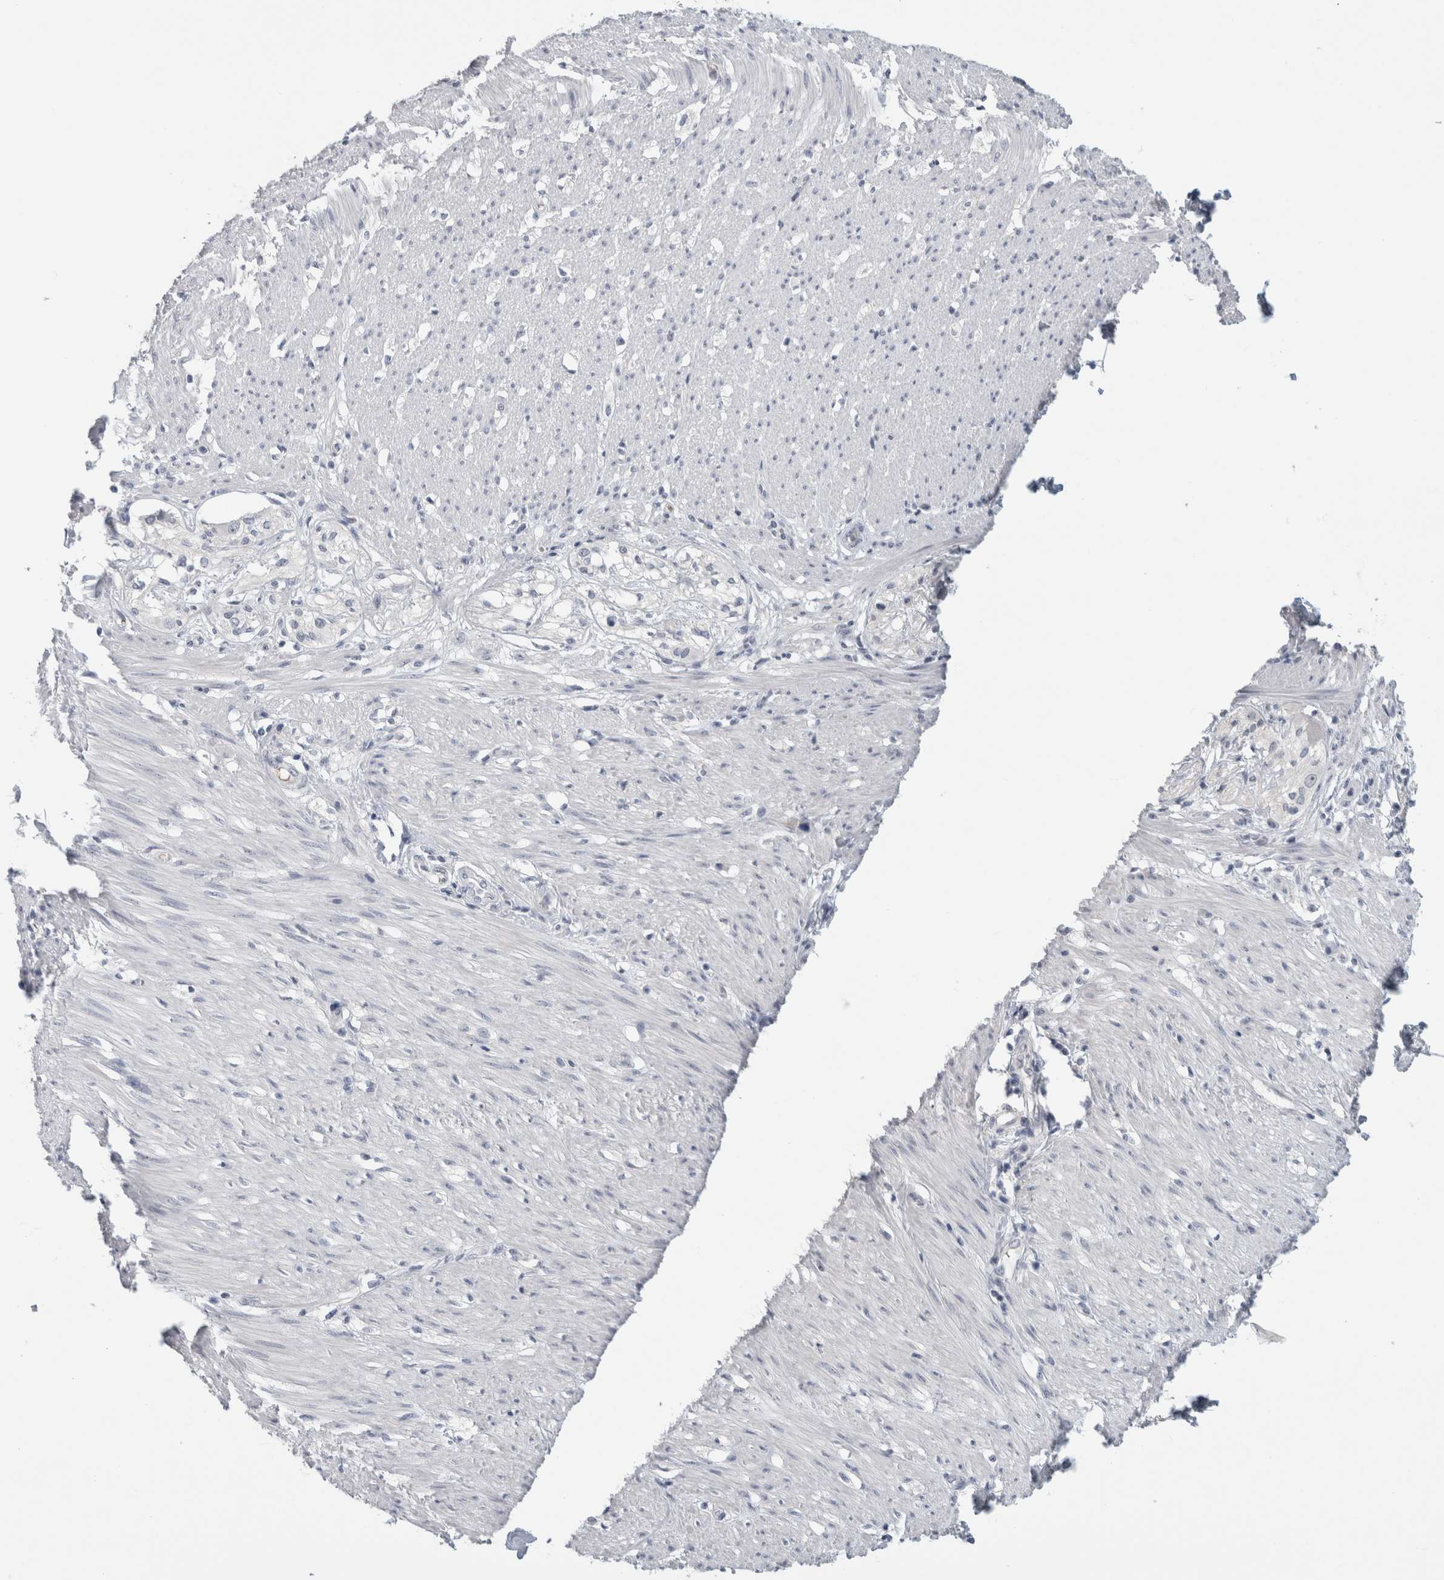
{"staining": {"intensity": "negative", "quantity": "none", "location": "none"}, "tissue": "smooth muscle", "cell_type": "Smooth muscle cells", "image_type": "normal", "snomed": [{"axis": "morphology", "description": "Normal tissue, NOS"}, {"axis": "morphology", "description": "Adenocarcinoma, NOS"}, {"axis": "topography", "description": "Colon"}, {"axis": "topography", "description": "Peripheral nerve tissue"}], "caption": "Smooth muscle cells are negative for protein expression in benign human smooth muscle. (DAB immunohistochemistry with hematoxylin counter stain).", "gene": "FMR1NB", "patient": {"sex": "male", "age": 14}}